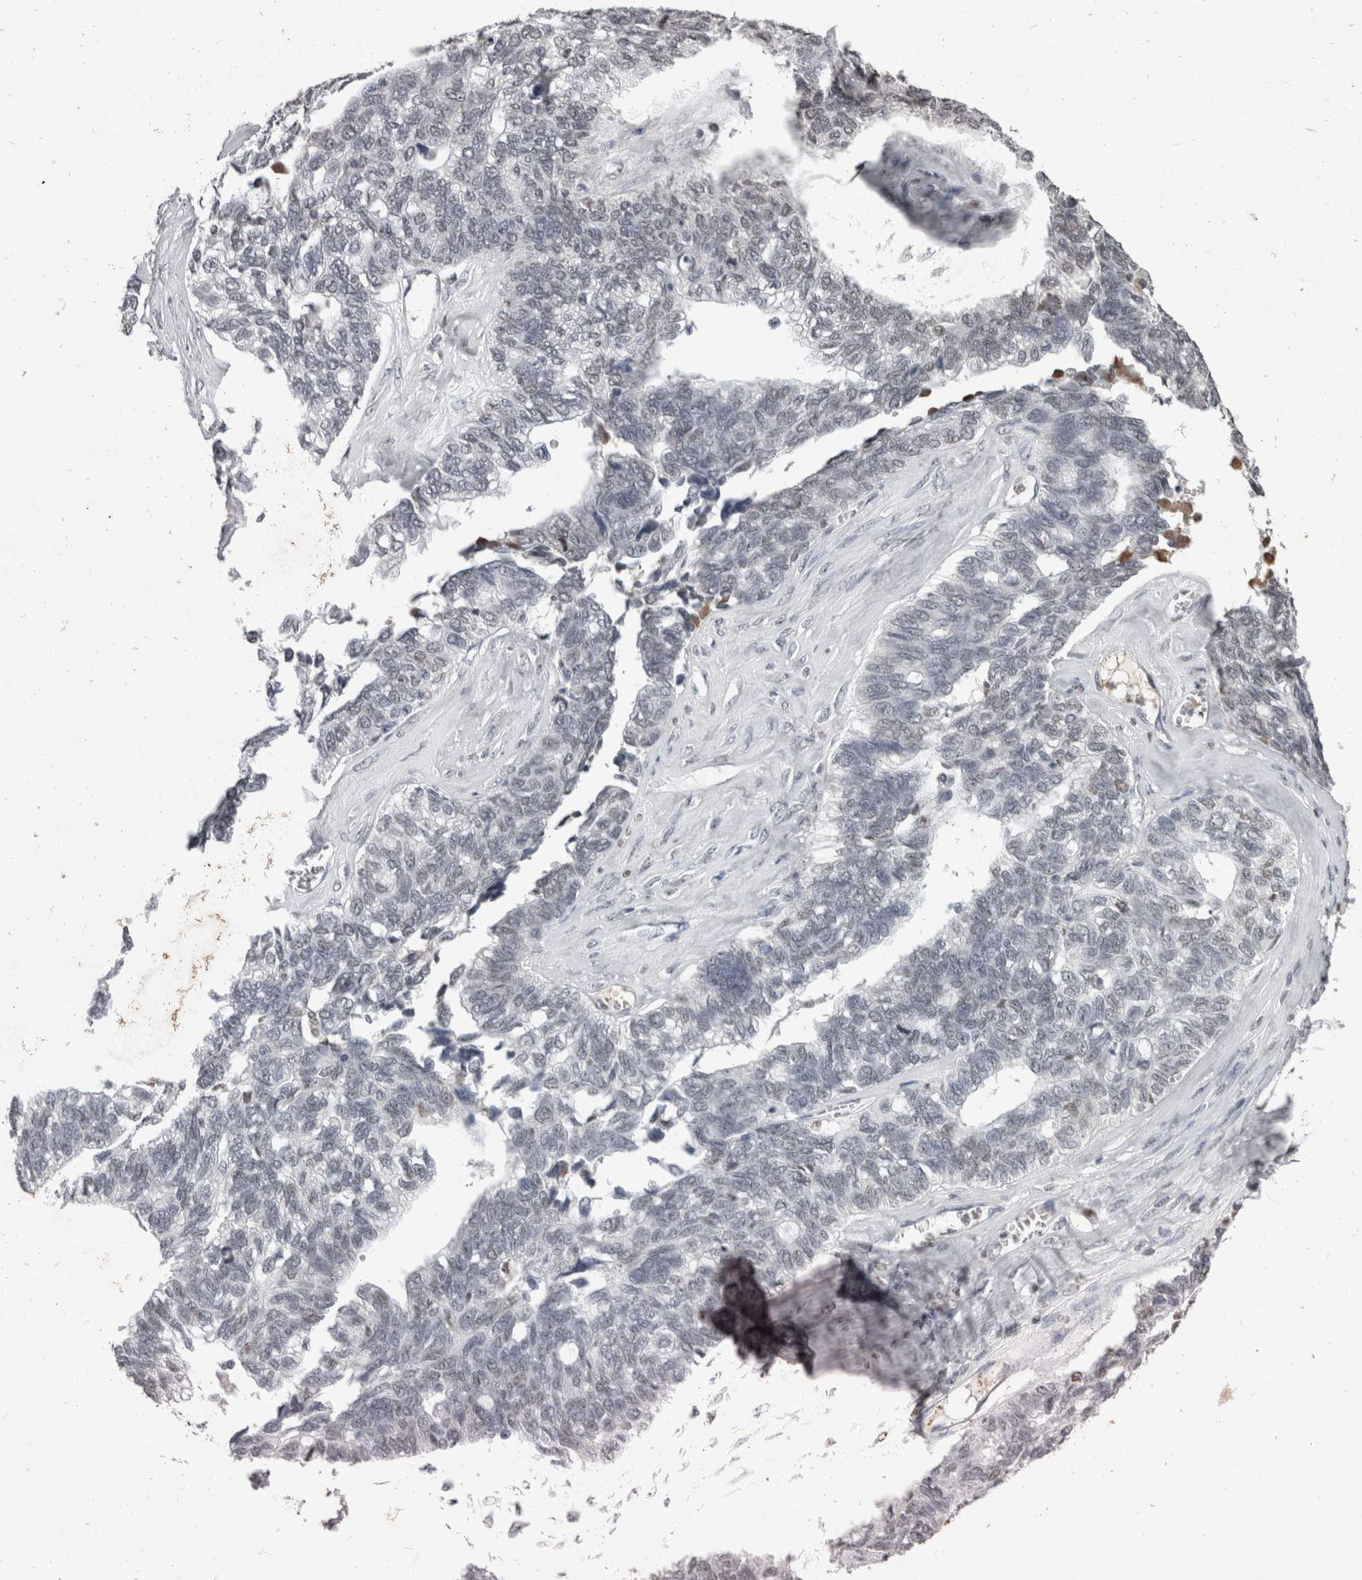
{"staining": {"intensity": "weak", "quantity": "<25%", "location": "nuclear"}, "tissue": "ovarian cancer", "cell_type": "Tumor cells", "image_type": "cancer", "snomed": [{"axis": "morphology", "description": "Cystadenocarcinoma, serous, NOS"}, {"axis": "topography", "description": "Ovary"}], "caption": "There is no significant positivity in tumor cells of ovarian serous cystadenocarcinoma.", "gene": "DDX17", "patient": {"sex": "female", "age": 79}}